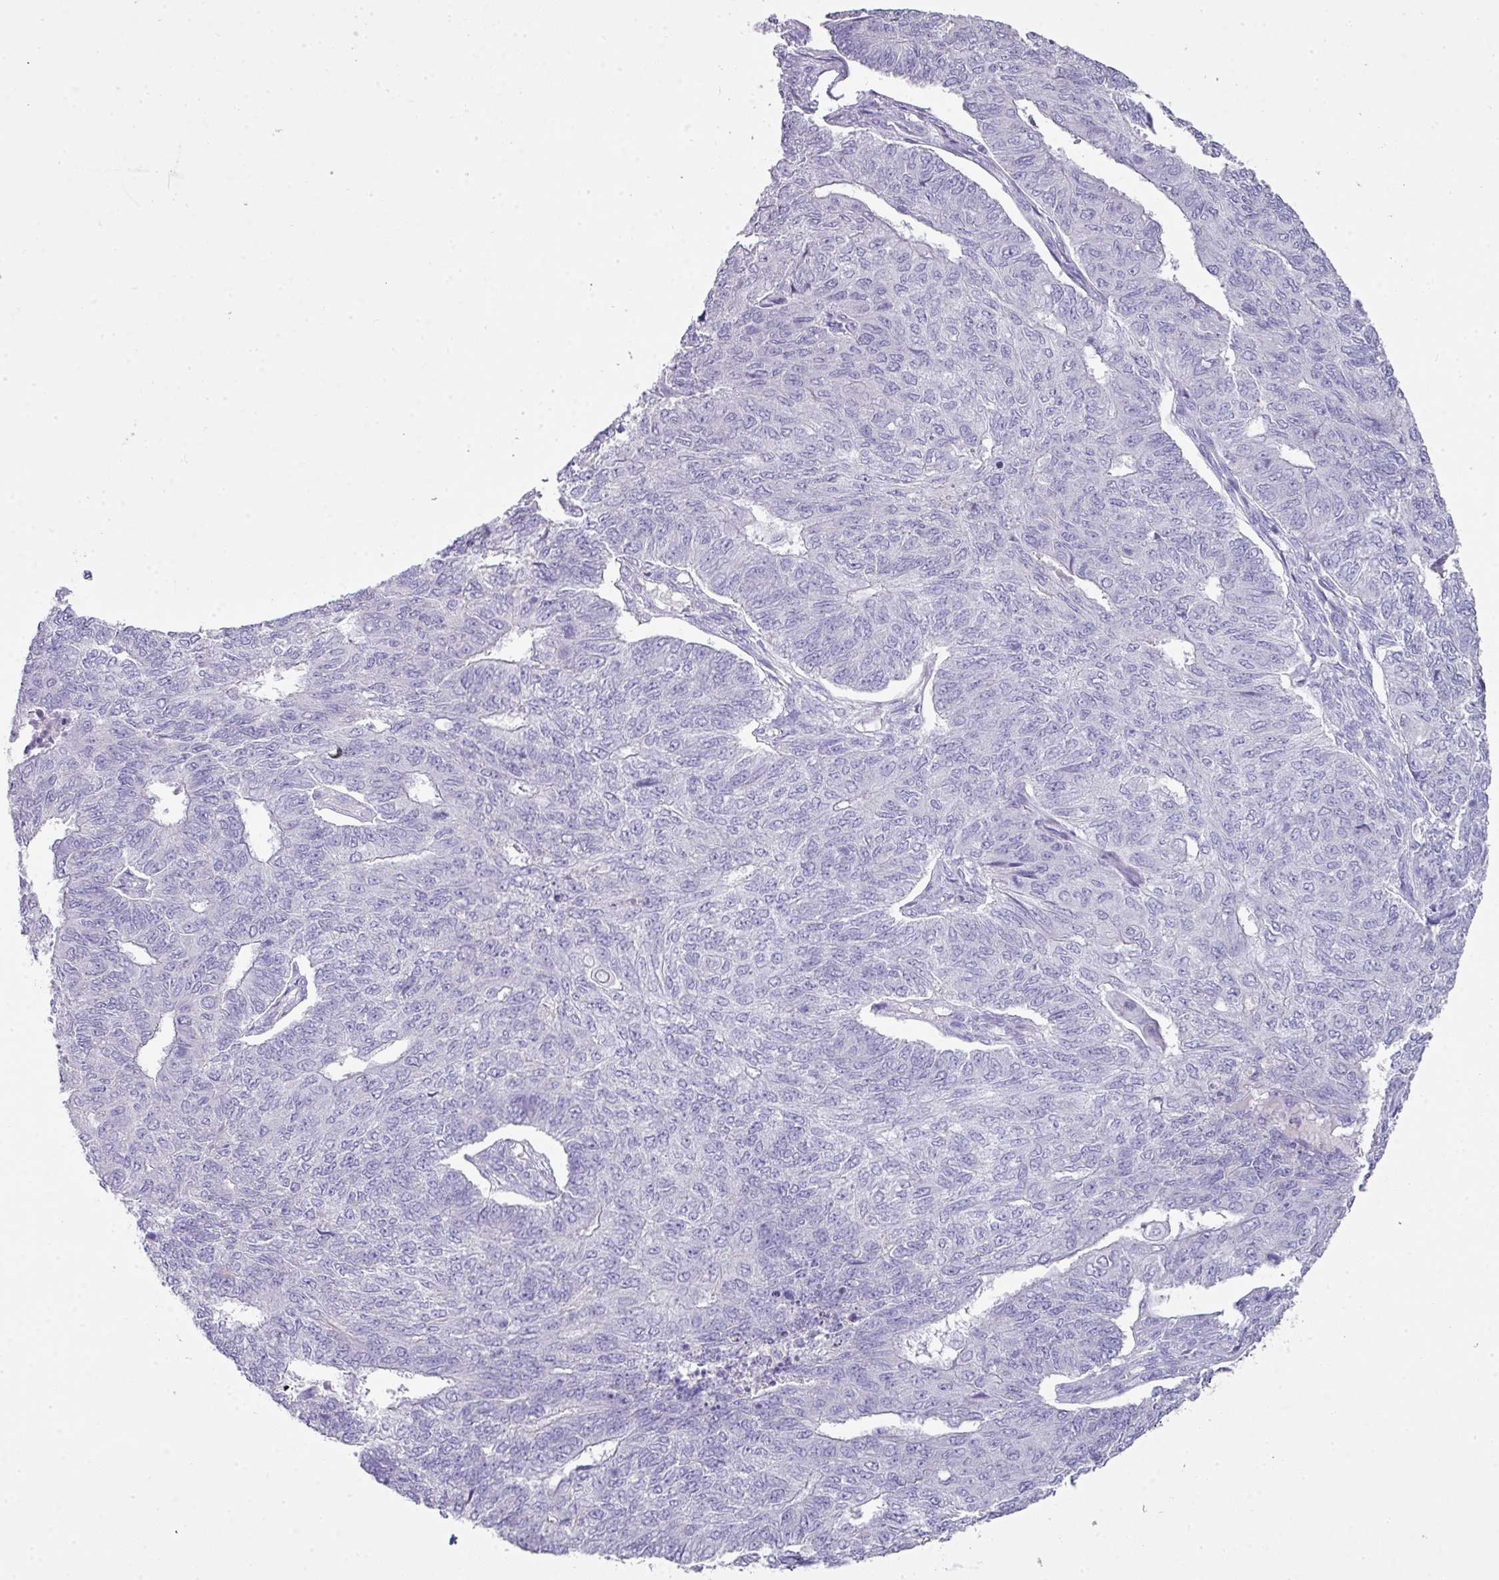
{"staining": {"intensity": "negative", "quantity": "none", "location": "none"}, "tissue": "endometrial cancer", "cell_type": "Tumor cells", "image_type": "cancer", "snomed": [{"axis": "morphology", "description": "Adenocarcinoma, NOS"}, {"axis": "topography", "description": "Endometrium"}], "caption": "Tumor cells show no significant expression in endometrial adenocarcinoma. (Immunohistochemistry, brightfield microscopy, high magnification).", "gene": "GLI4", "patient": {"sex": "female", "age": 32}}